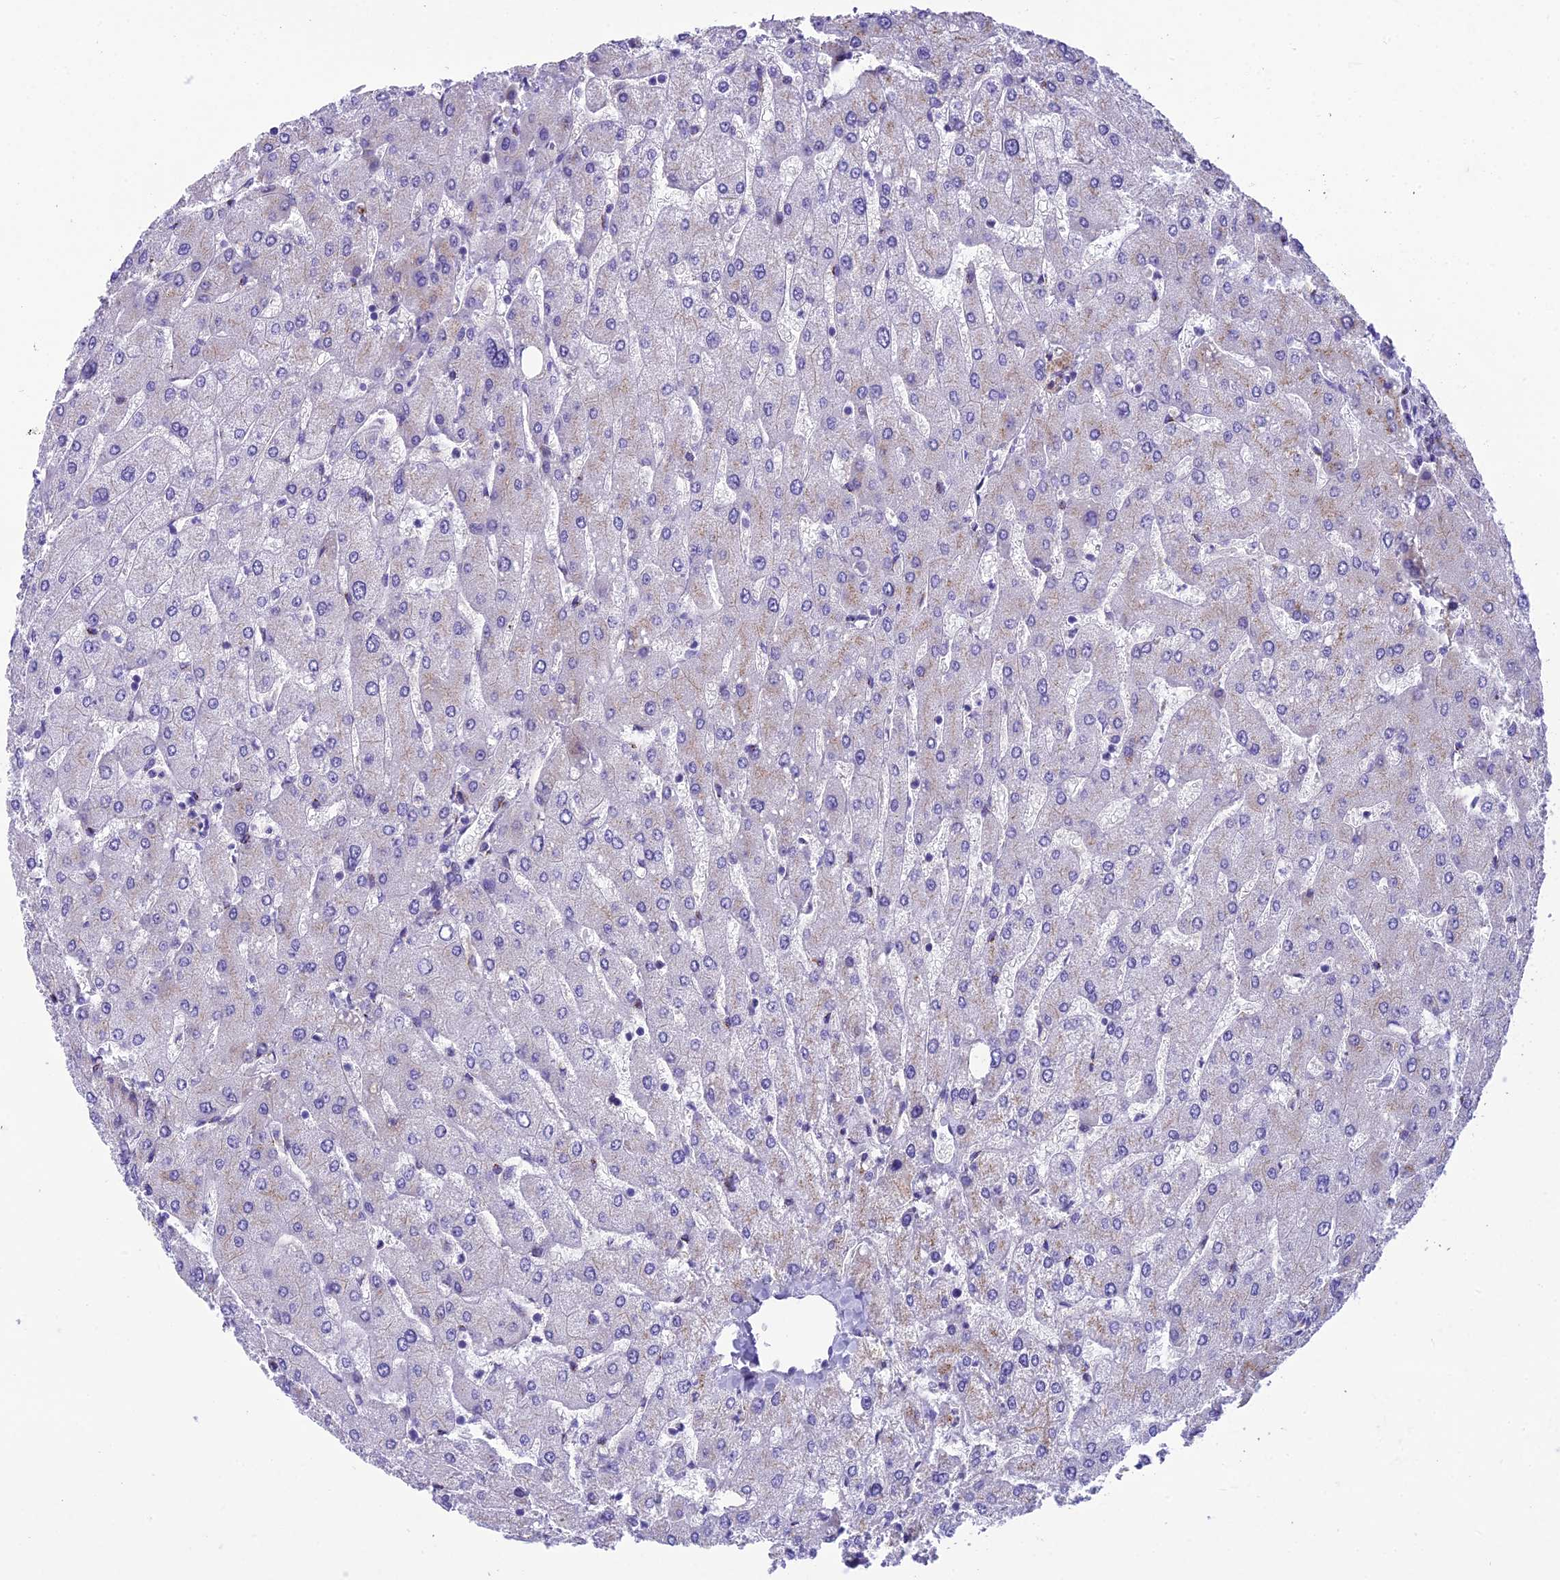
{"staining": {"intensity": "negative", "quantity": "none", "location": "none"}, "tissue": "liver", "cell_type": "Cholangiocytes", "image_type": "normal", "snomed": [{"axis": "morphology", "description": "Normal tissue, NOS"}, {"axis": "topography", "description": "Liver"}], "caption": "Liver stained for a protein using immunohistochemistry (IHC) displays no staining cholangiocytes.", "gene": "GFRA1", "patient": {"sex": "male", "age": 55}}